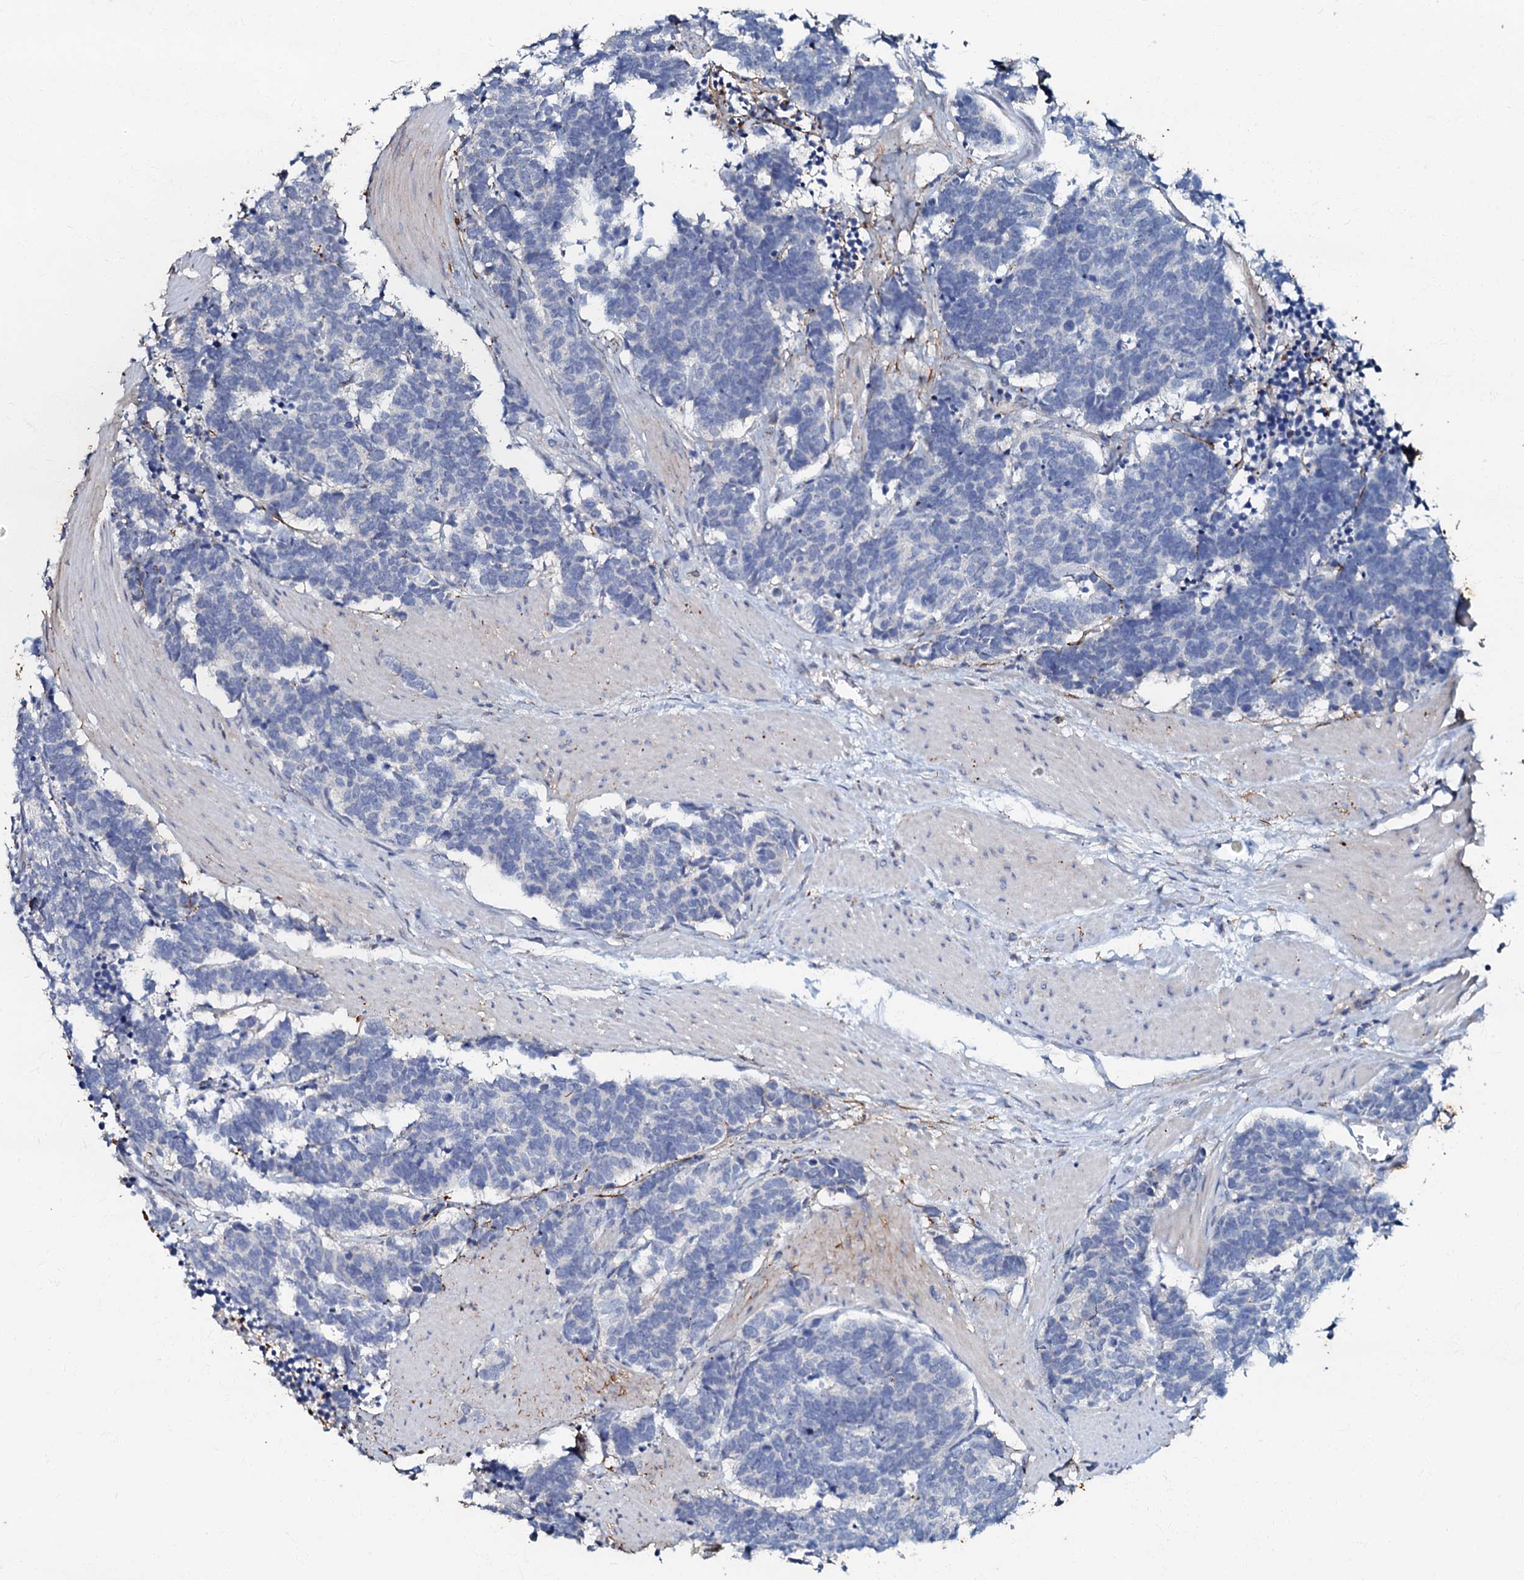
{"staining": {"intensity": "negative", "quantity": "none", "location": "none"}, "tissue": "carcinoid", "cell_type": "Tumor cells", "image_type": "cancer", "snomed": [{"axis": "morphology", "description": "Carcinoma, NOS"}, {"axis": "morphology", "description": "Carcinoid, malignant, NOS"}, {"axis": "topography", "description": "Urinary bladder"}], "caption": "A high-resolution photomicrograph shows IHC staining of carcinoid, which reveals no significant expression in tumor cells.", "gene": "MANSC4", "patient": {"sex": "male", "age": 57}}